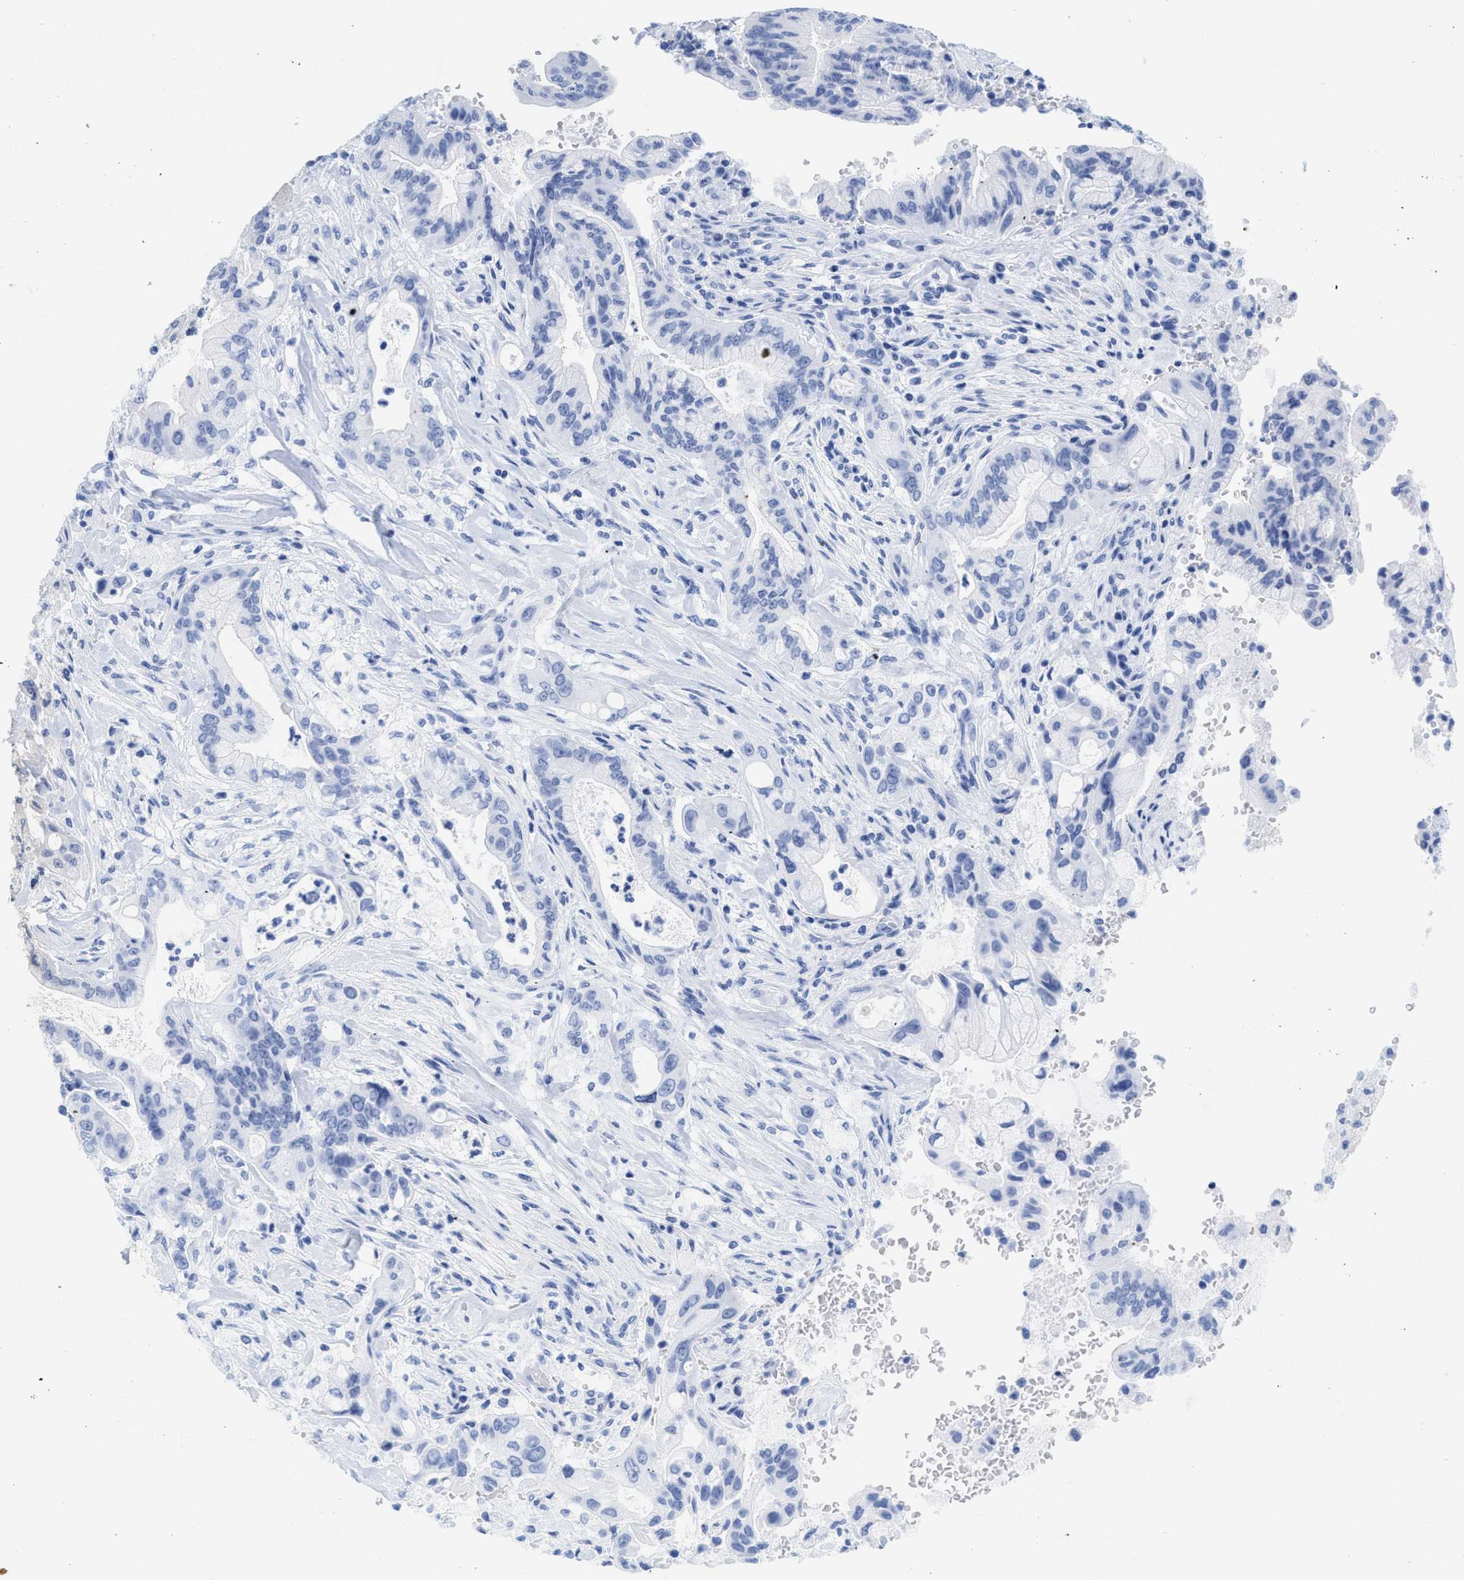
{"staining": {"intensity": "negative", "quantity": "none", "location": "none"}, "tissue": "pancreatic cancer", "cell_type": "Tumor cells", "image_type": "cancer", "snomed": [{"axis": "morphology", "description": "Adenocarcinoma, NOS"}, {"axis": "topography", "description": "Pancreas"}], "caption": "High magnification brightfield microscopy of pancreatic cancer (adenocarcinoma) stained with DAB (3,3'-diaminobenzidine) (brown) and counterstained with hematoxylin (blue): tumor cells show no significant expression.", "gene": "LDAF1", "patient": {"sex": "female", "age": 73}}